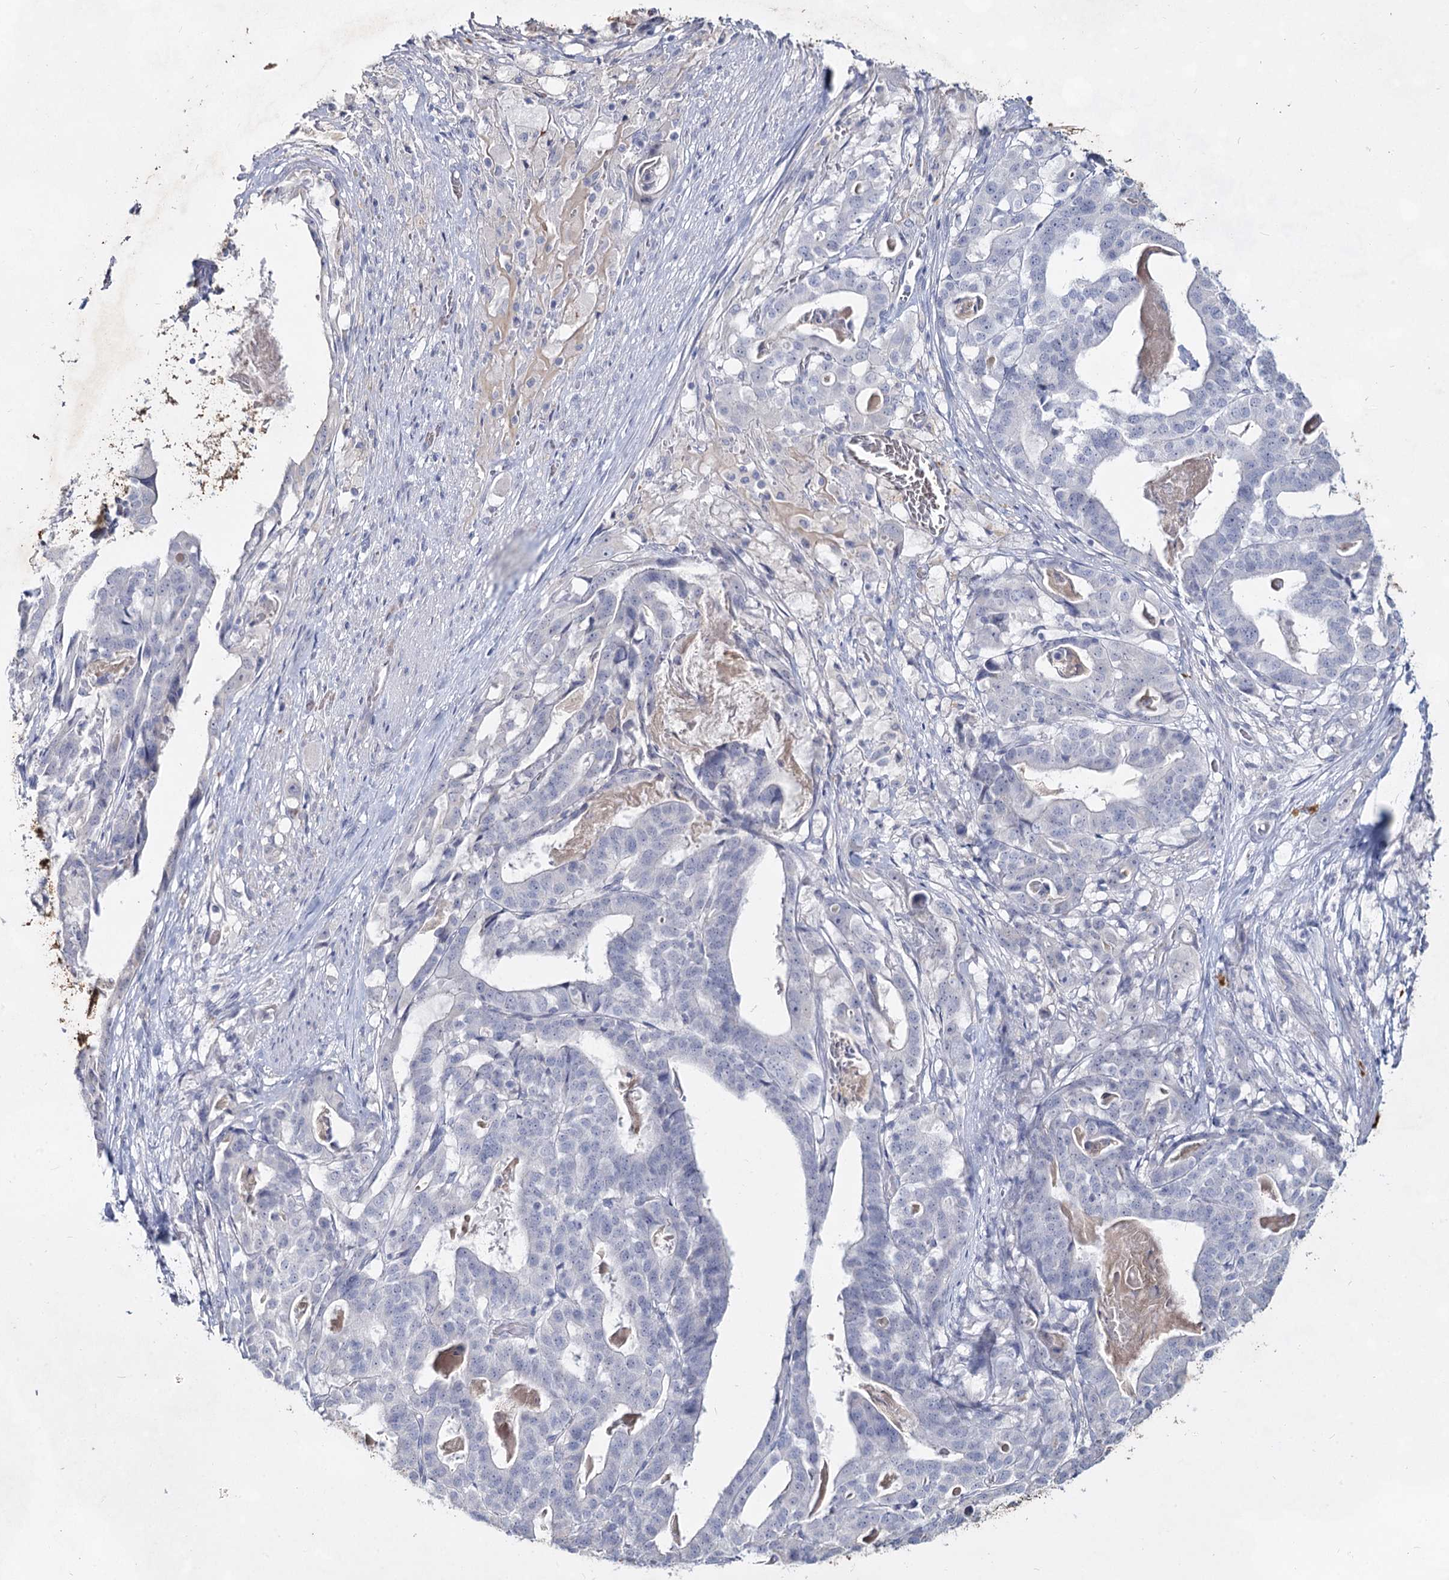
{"staining": {"intensity": "negative", "quantity": "none", "location": "none"}, "tissue": "stomach cancer", "cell_type": "Tumor cells", "image_type": "cancer", "snomed": [{"axis": "morphology", "description": "Adenocarcinoma, NOS"}, {"axis": "topography", "description": "Stomach"}], "caption": "The micrograph shows no staining of tumor cells in stomach cancer.", "gene": "CCDC73", "patient": {"sex": "male", "age": 48}}